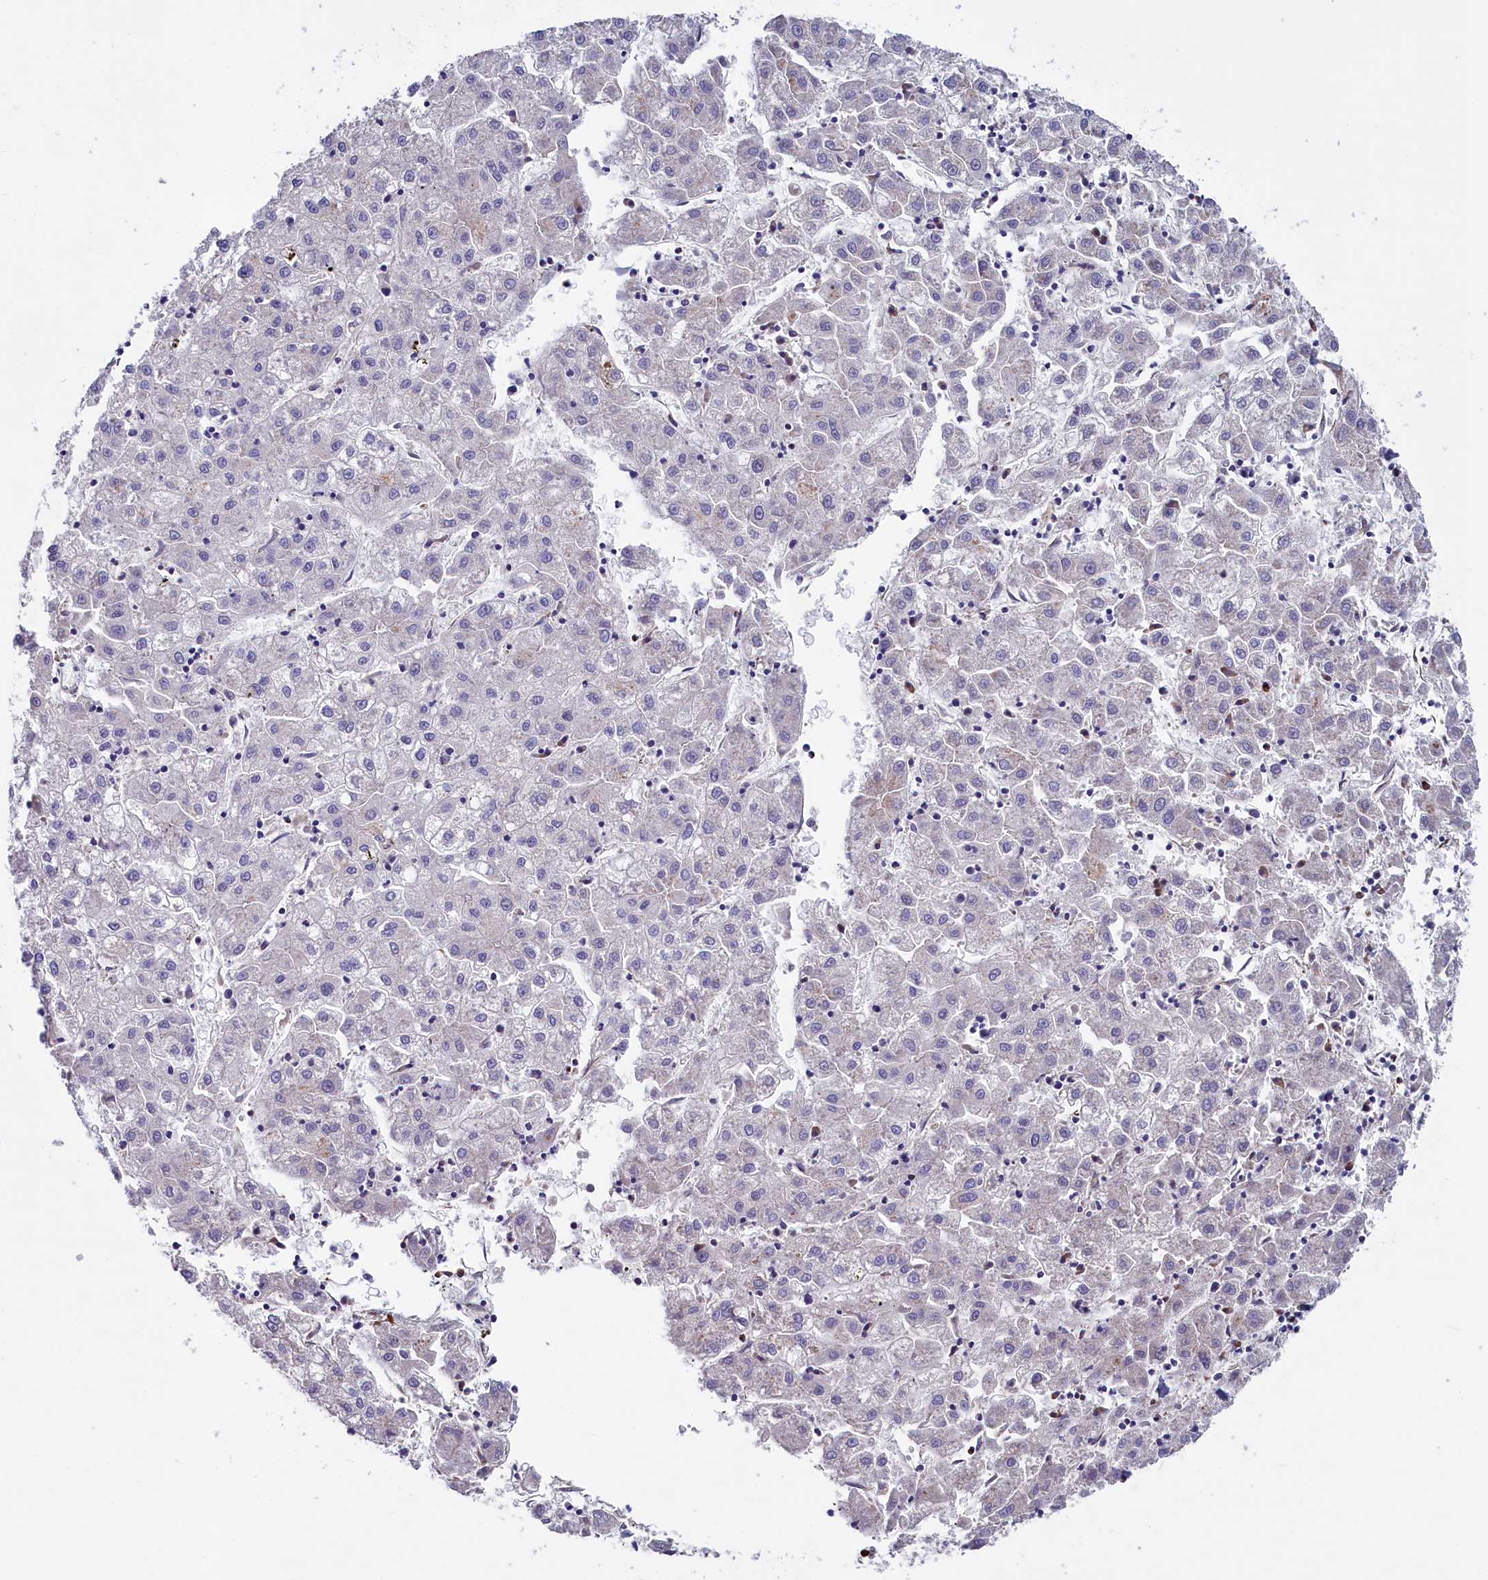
{"staining": {"intensity": "negative", "quantity": "none", "location": "none"}, "tissue": "liver cancer", "cell_type": "Tumor cells", "image_type": "cancer", "snomed": [{"axis": "morphology", "description": "Carcinoma, Hepatocellular, NOS"}, {"axis": "topography", "description": "Liver"}], "caption": "Immunohistochemical staining of liver hepatocellular carcinoma reveals no significant positivity in tumor cells. (IHC, brightfield microscopy, high magnification).", "gene": "GPR108", "patient": {"sex": "male", "age": 72}}